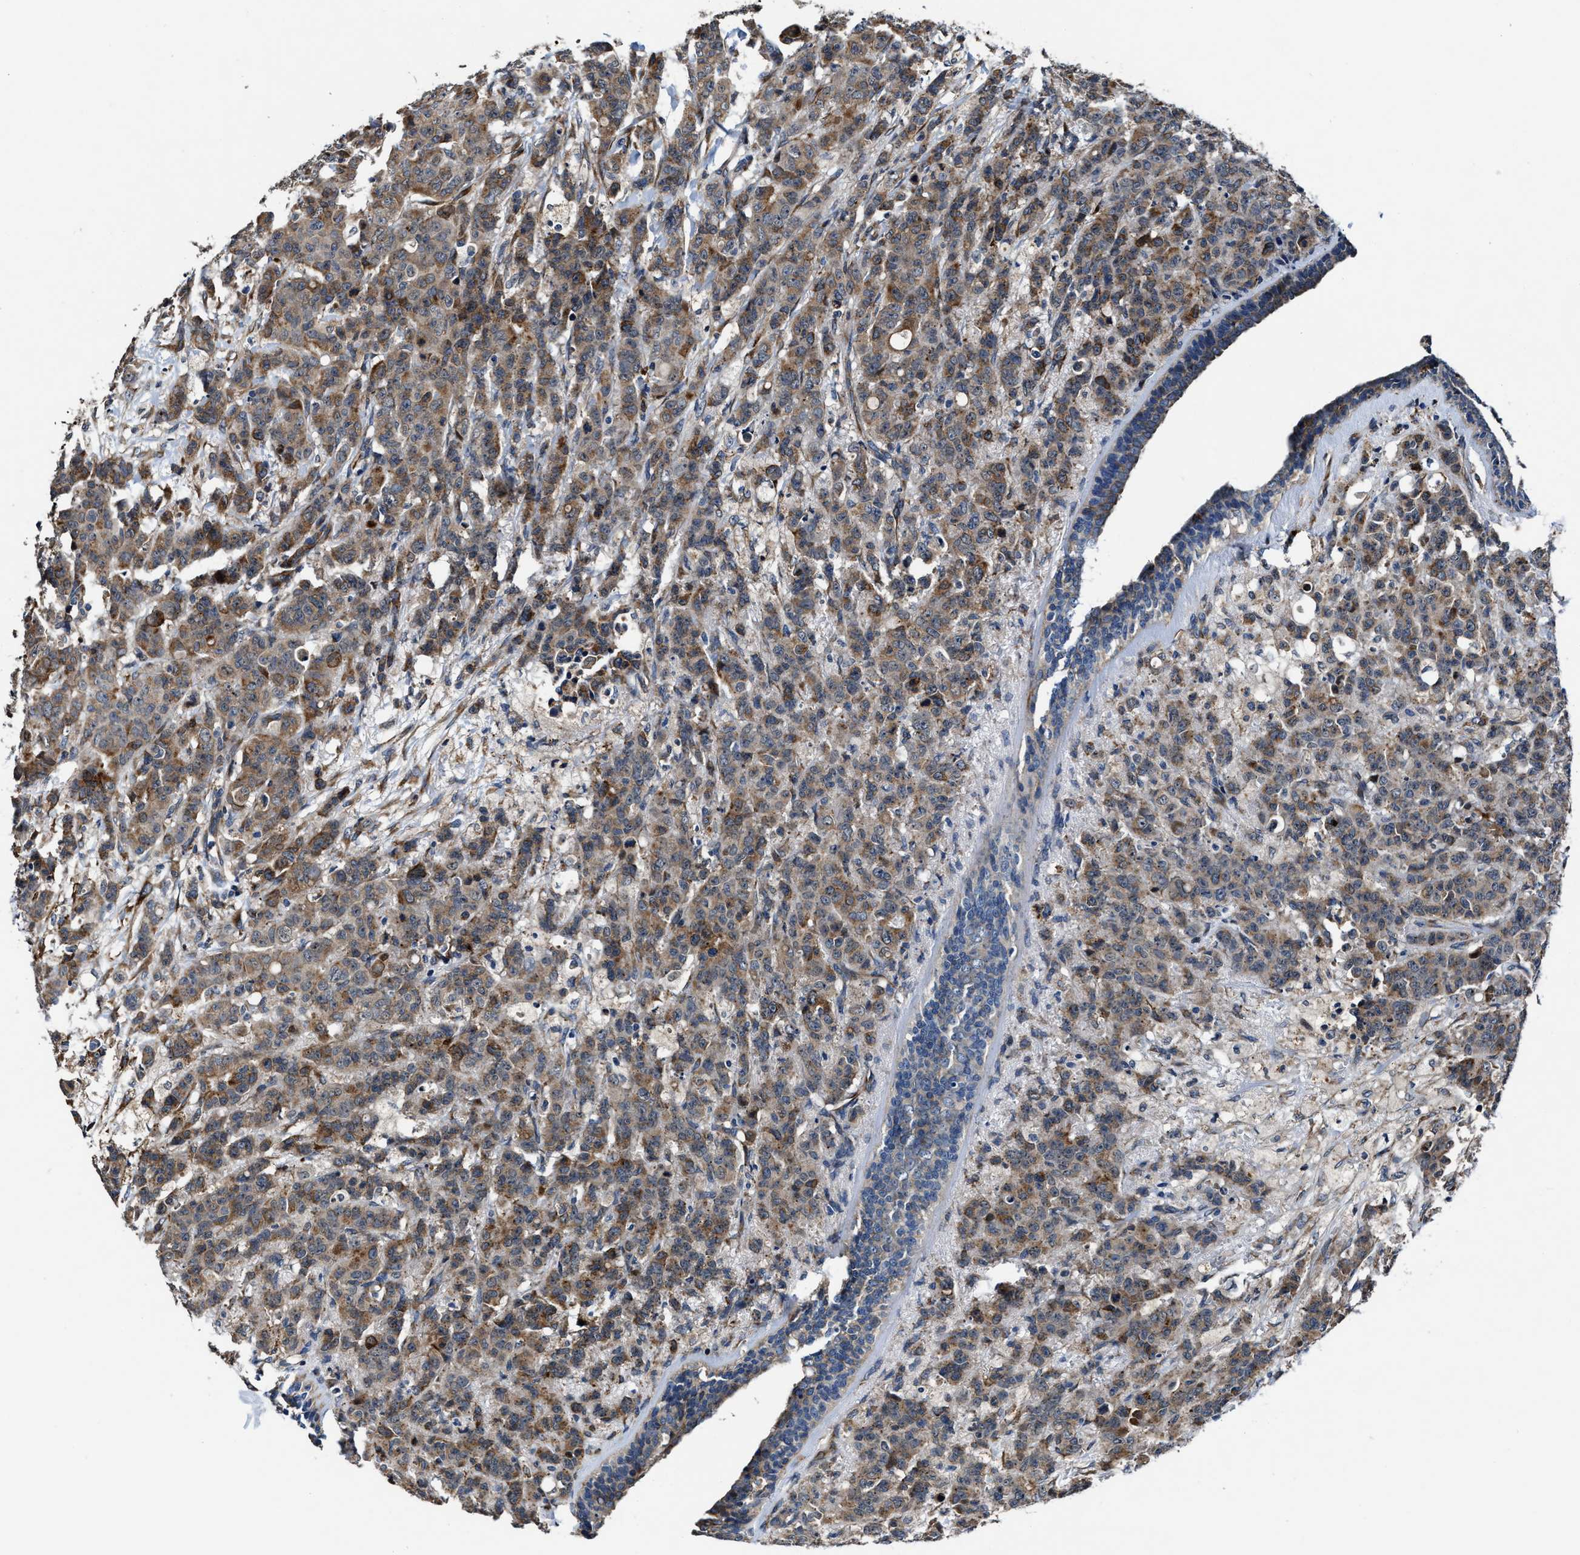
{"staining": {"intensity": "moderate", "quantity": ">75%", "location": "cytoplasmic/membranous"}, "tissue": "breast cancer", "cell_type": "Tumor cells", "image_type": "cancer", "snomed": [{"axis": "morphology", "description": "Normal tissue, NOS"}, {"axis": "morphology", "description": "Duct carcinoma"}, {"axis": "topography", "description": "Breast"}], "caption": "This is a micrograph of immunohistochemistry staining of breast invasive ductal carcinoma, which shows moderate staining in the cytoplasmic/membranous of tumor cells.", "gene": "C2orf66", "patient": {"sex": "female", "age": 40}}